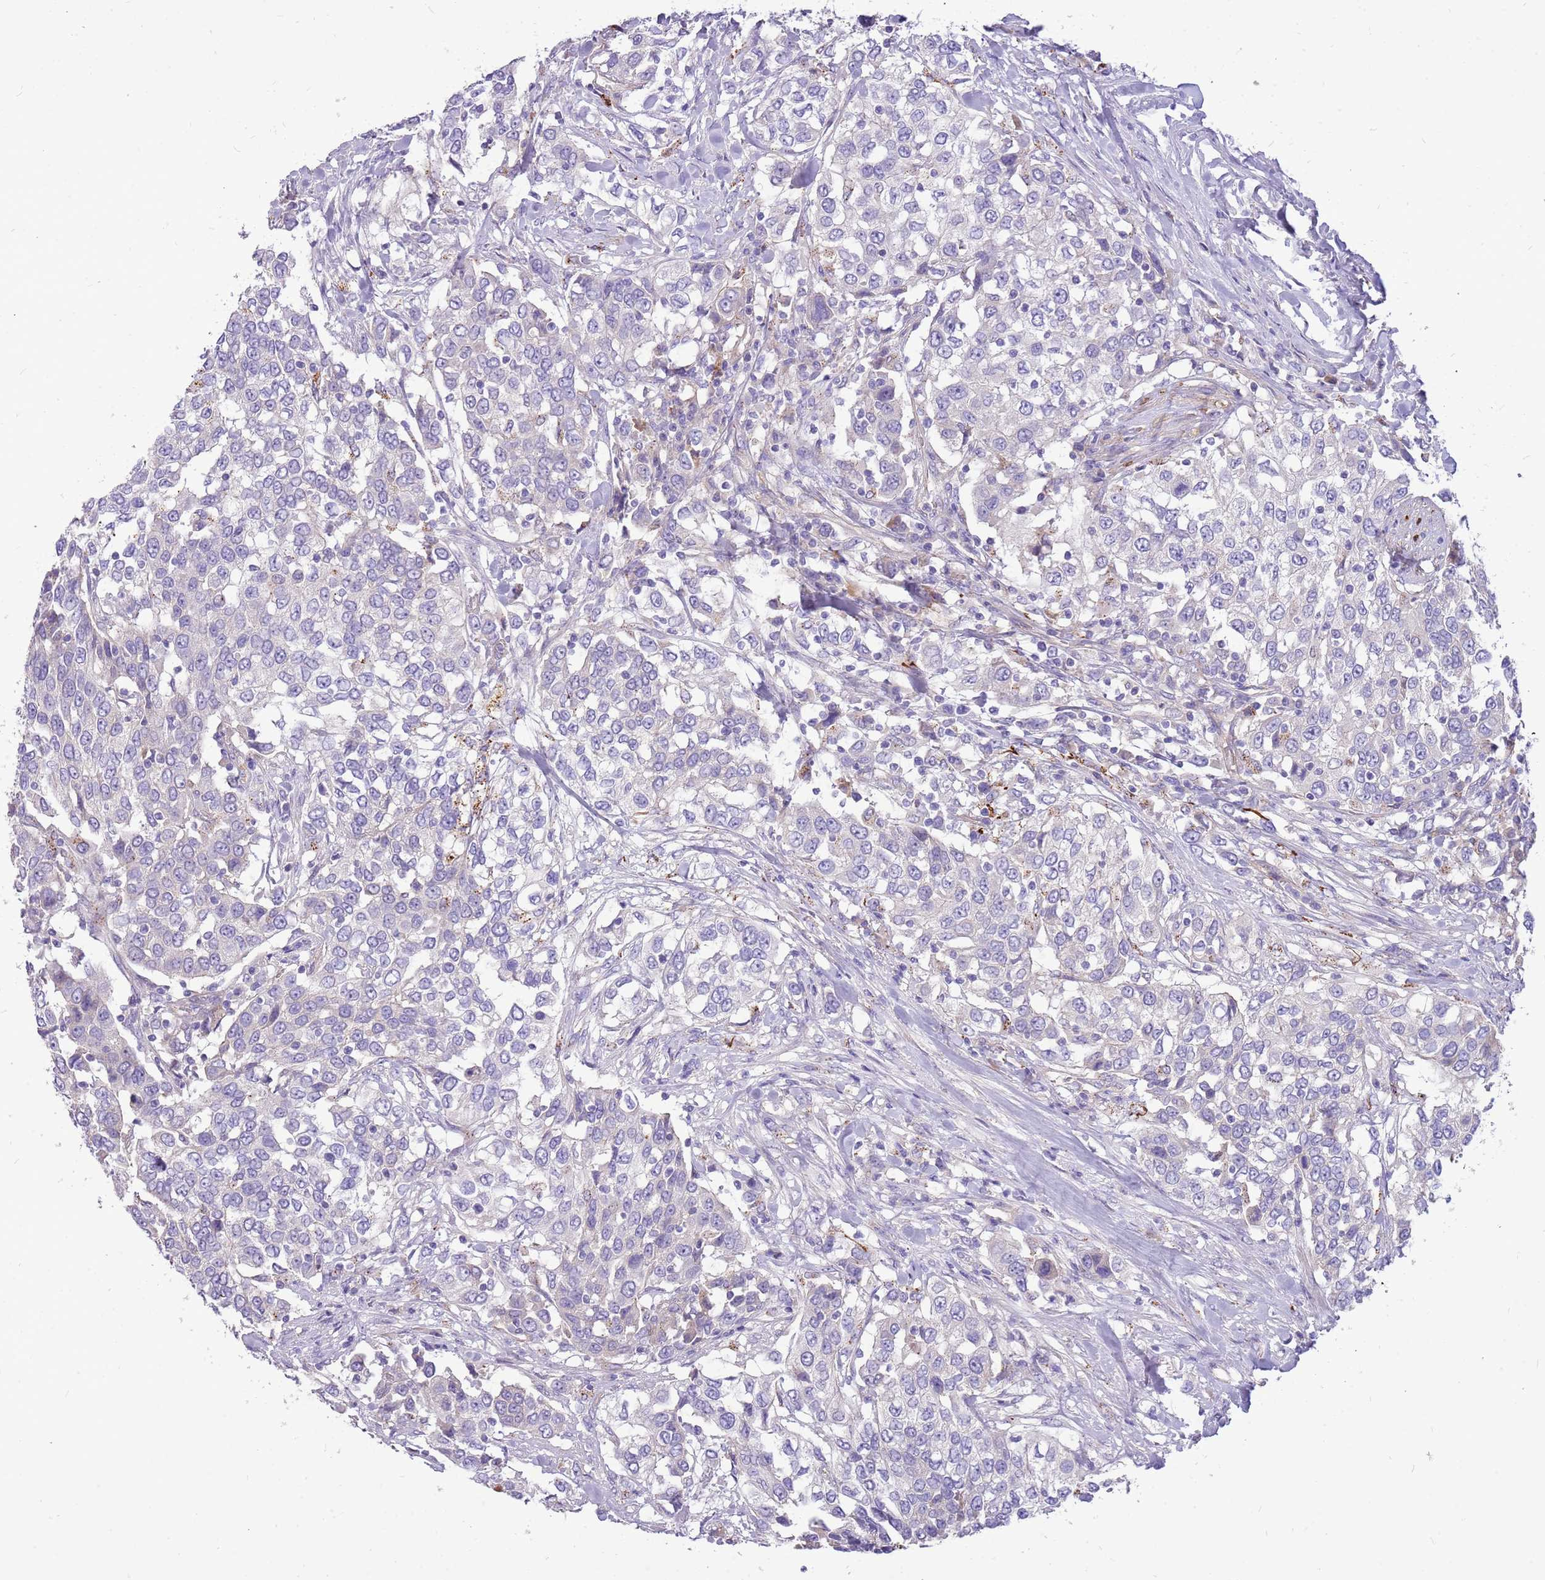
{"staining": {"intensity": "negative", "quantity": "none", "location": "none"}, "tissue": "urothelial cancer", "cell_type": "Tumor cells", "image_type": "cancer", "snomed": [{"axis": "morphology", "description": "Urothelial carcinoma, High grade"}, {"axis": "topography", "description": "Urinary bladder"}], "caption": "Photomicrograph shows no protein expression in tumor cells of urothelial cancer tissue.", "gene": "NTN4", "patient": {"sex": "female", "age": 80}}